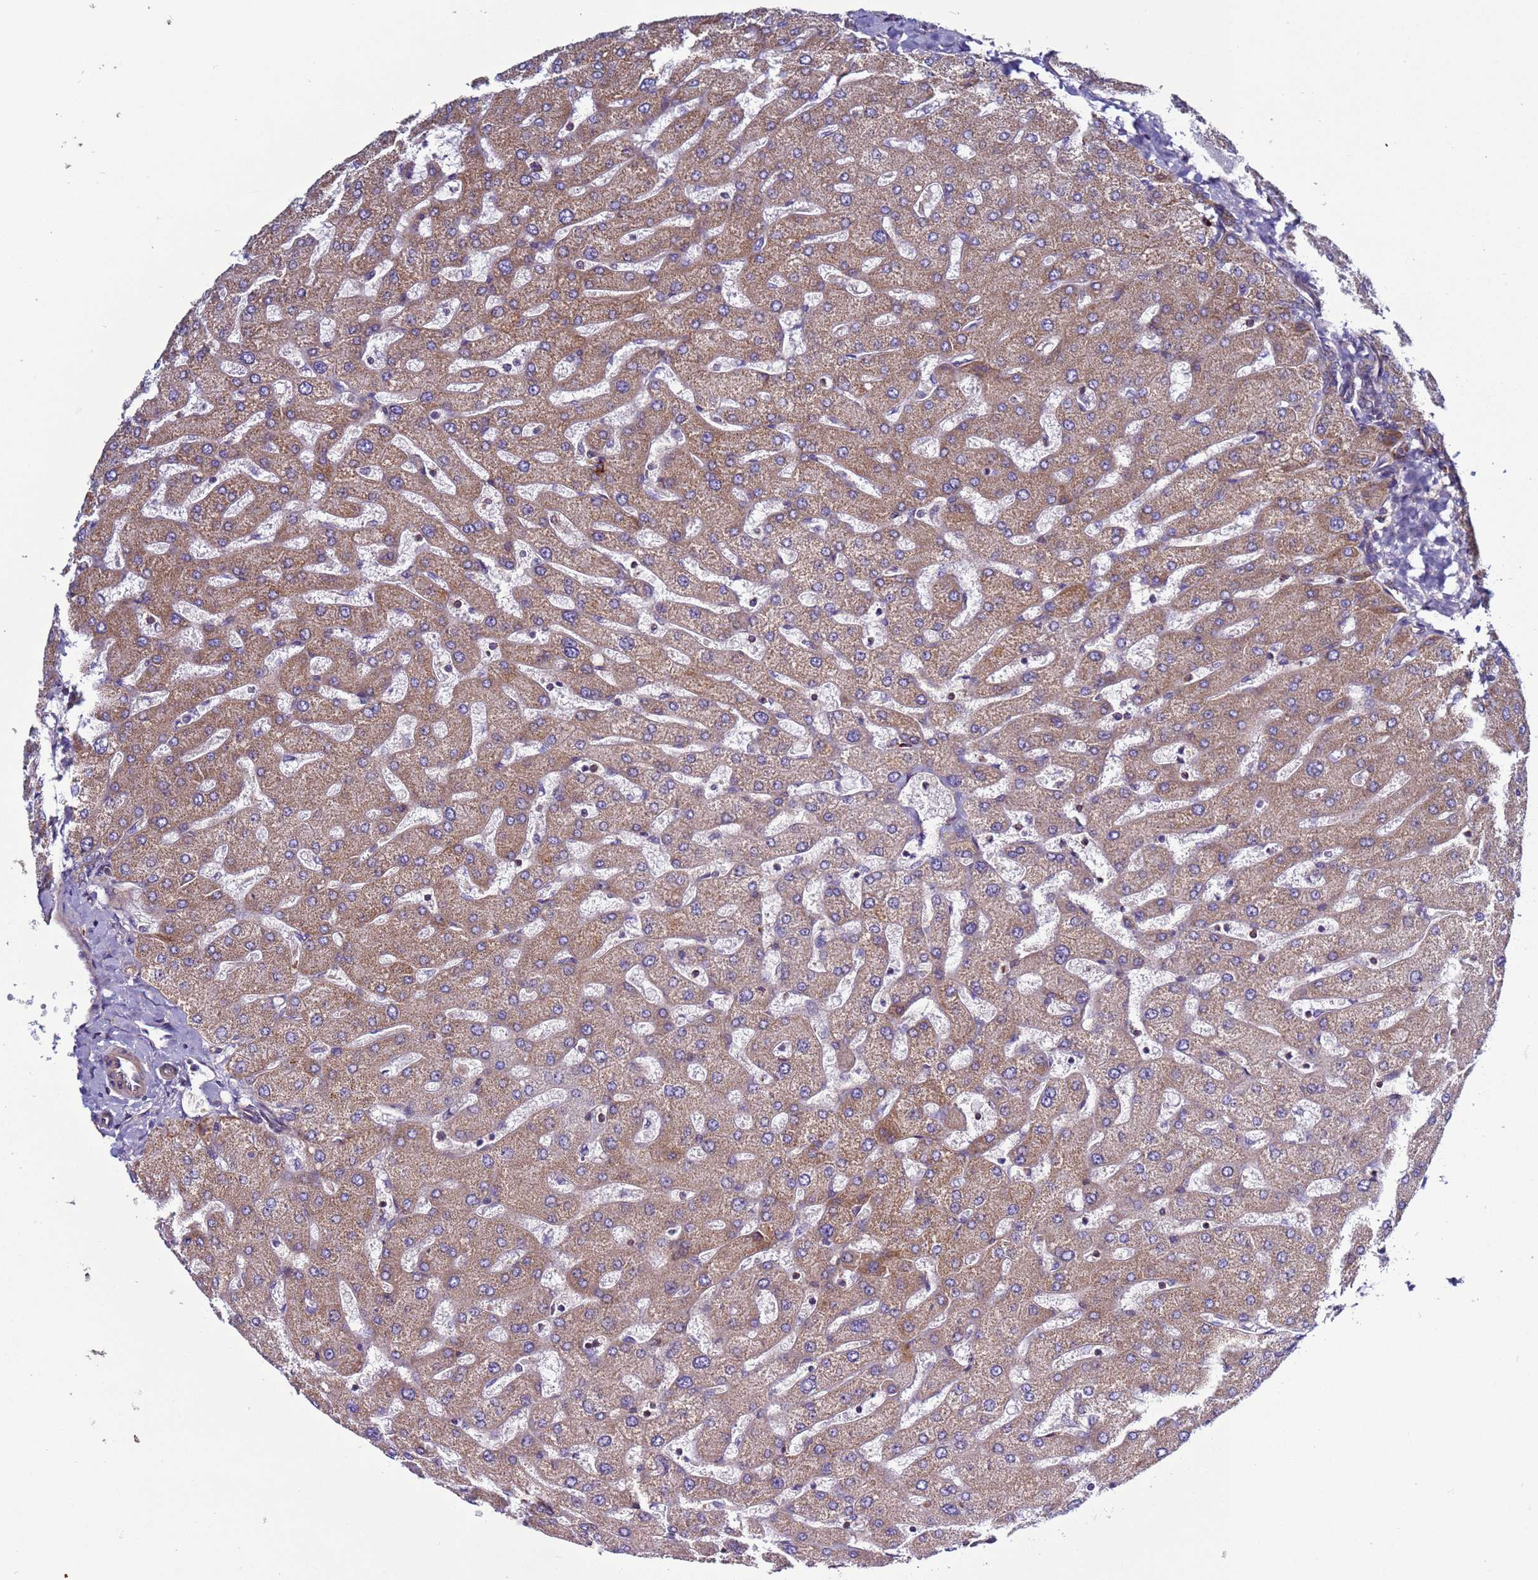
{"staining": {"intensity": "weak", "quantity": ">75%", "location": "cytoplasmic/membranous"}, "tissue": "liver", "cell_type": "Cholangiocytes", "image_type": "normal", "snomed": [{"axis": "morphology", "description": "Normal tissue, NOS"}, {"axis": "topography", "description": "Liver"}], "caption": "Brown immunohistochemical staining in benign human liver displays weak cytoplasmic/membranous positivity in approximately >75% of cholangiocytes.", "gene": "EFCAB8", "patient": {"sex": "male", "age": 55}}